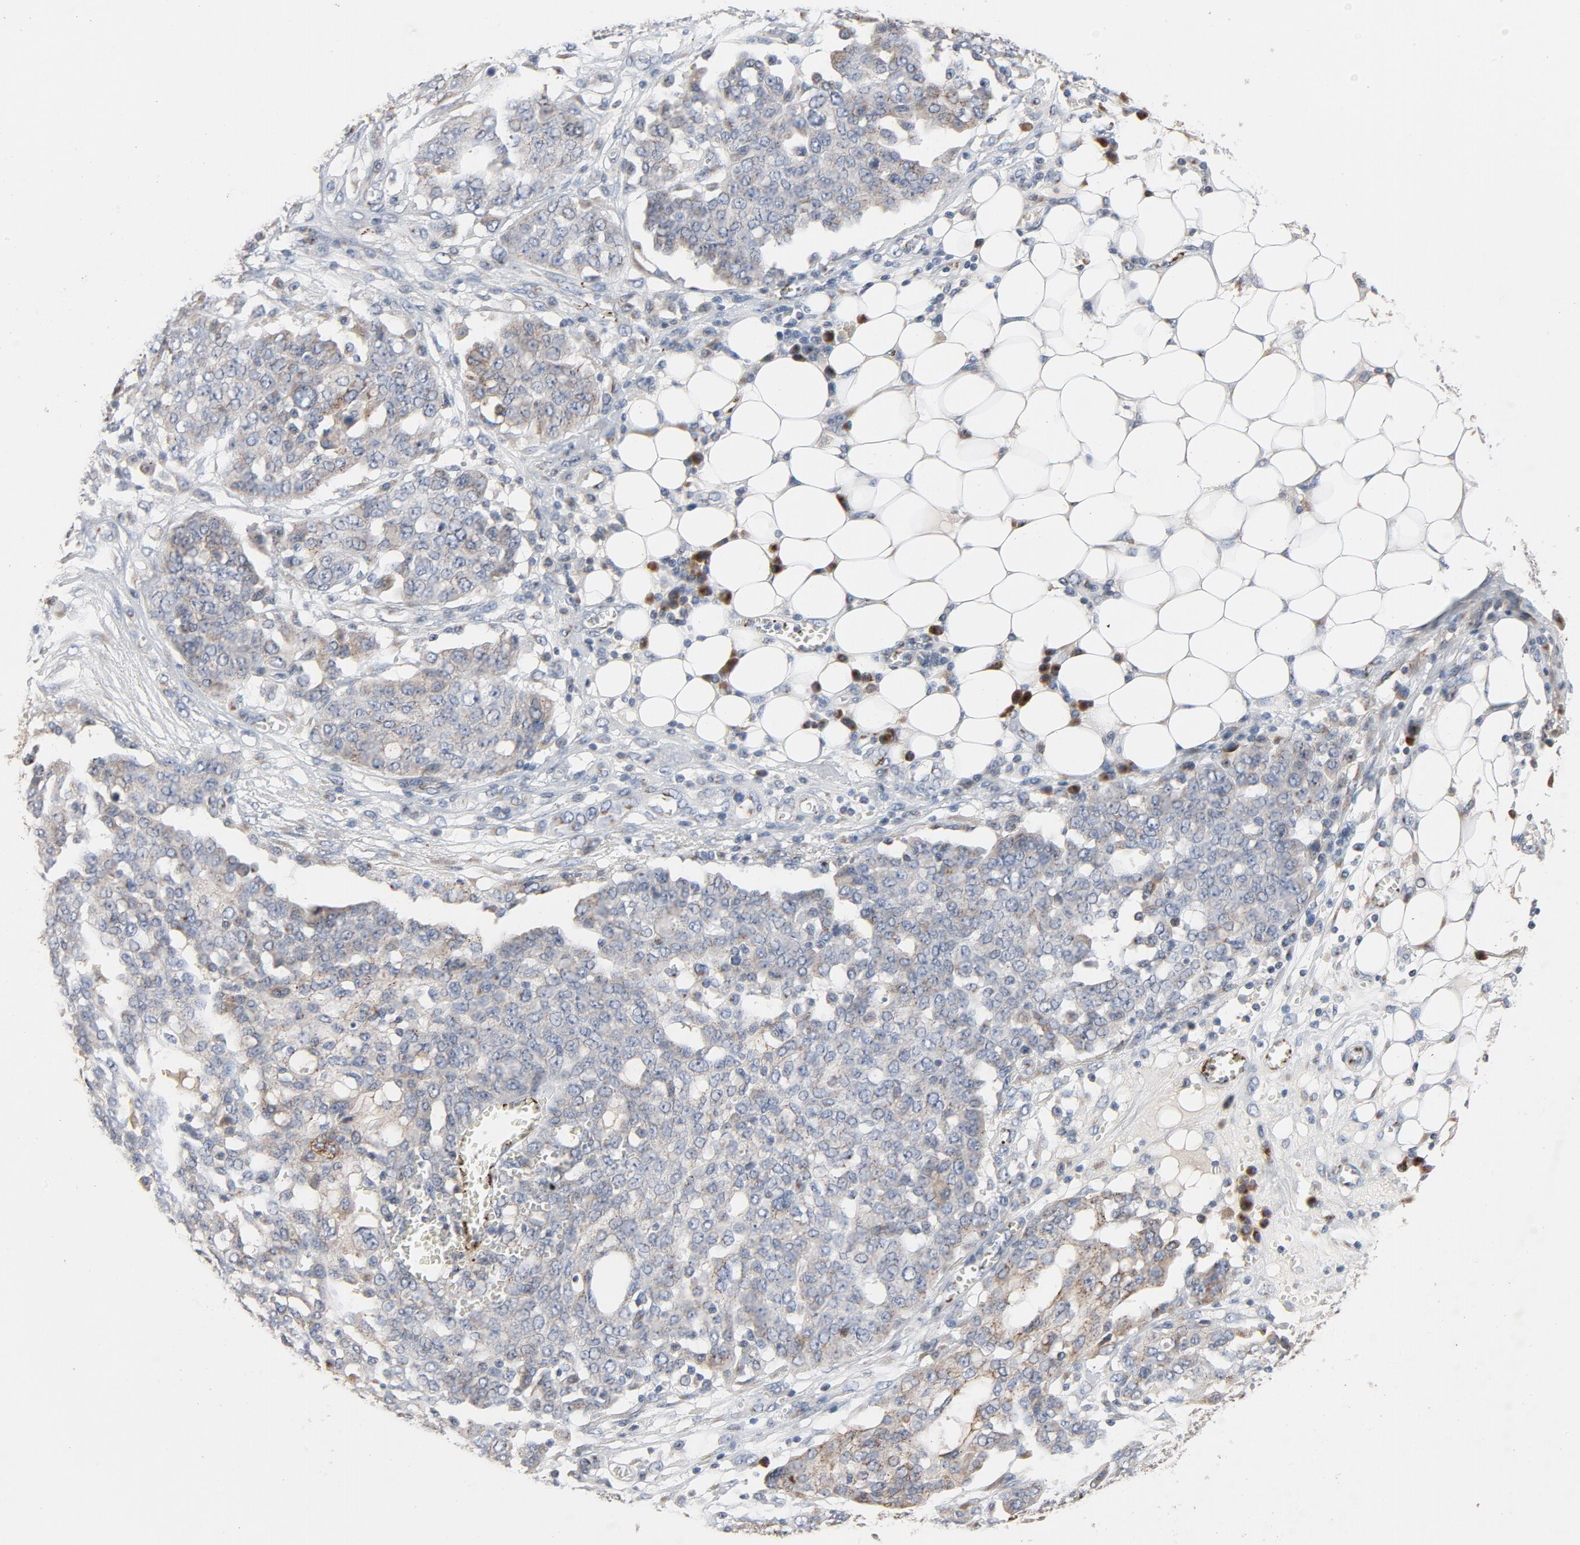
{"staining": {"intensity": "negative", "quantity": "none", "location": "none"}, "tissue": "ovarian cancer", "cell_type": "Tumor cells", "image_type": "cancer", "snomed": [{"axis": "morphology", "description": "Carcinoma, endometroid"}, {"axis": "topography", "description": "Ovary"}], "caption": "Immunohistochemistry (IHC) photomicrograph of endometroid carcinoma (ovarian) stained for a protein (brown), which exhibits no positivity in tumor cells.", "gene": "LMAN2", "patient": {"sex": "female", "age": 85}}